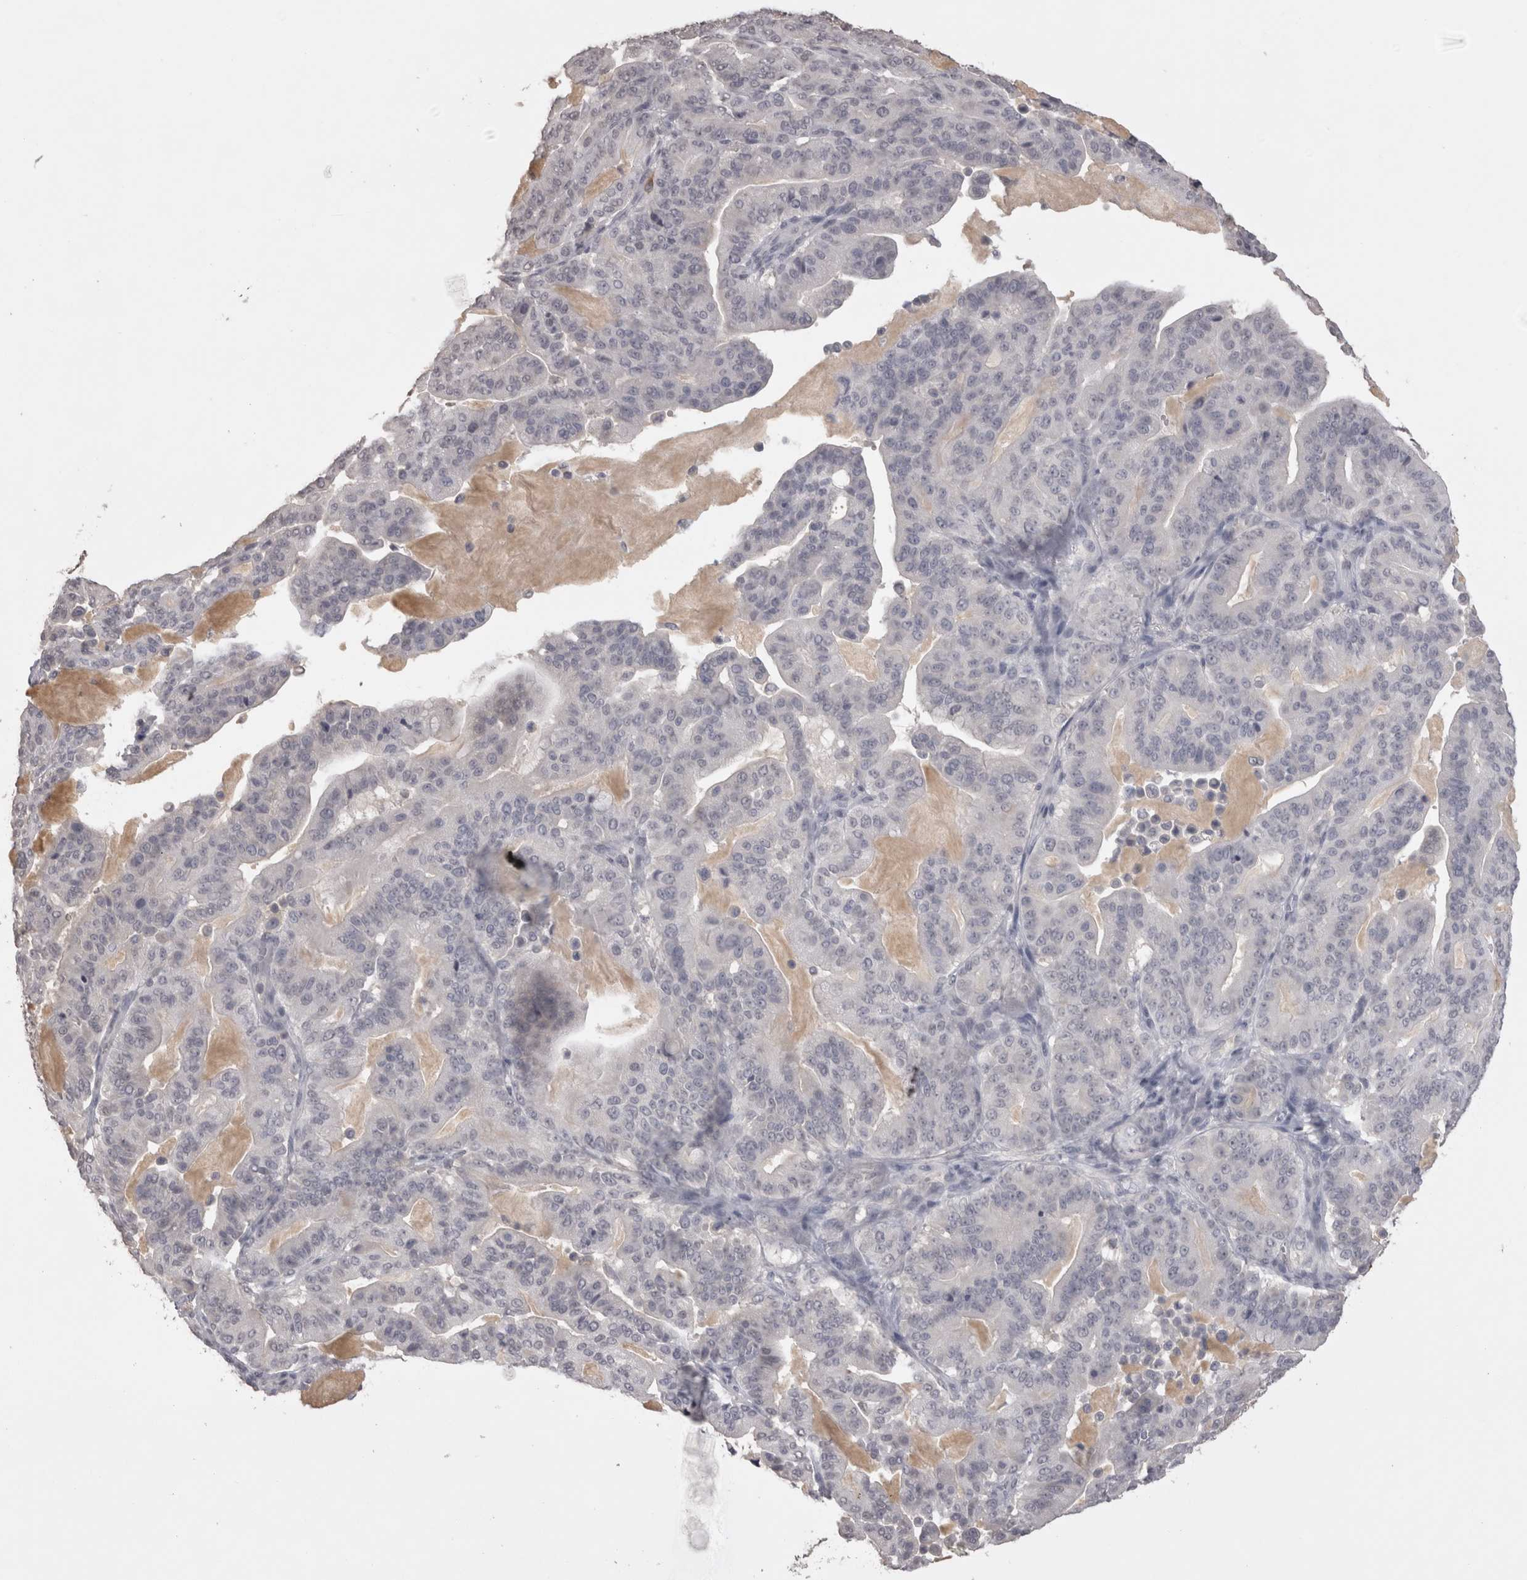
{"staining": {"intensity": "negative", "quantity": "none", "location": "none"}, "tissue": "pancreatic cancer", "cell_type": "Tumor cells", "image_type": "cancer", "snomed": [{"axis": "morphology", "description": "Adenocarcinoma, NOS"}, {"axis": "topography", "description": "Pancreas"}], "caption": "Immunohistochemistry (IHC) histopathology image of human pancreatic adenocarcinoma stained for a protein (brown), which reveals no expression in tumor cells. The staining was performed using DAB to visualize the protein expression in brown, while the nuclei were stained in blue with hematoxylin (Magnification: 20x).", "gene": "LAX1", "patient": {"sex": "male", "age": 63}}